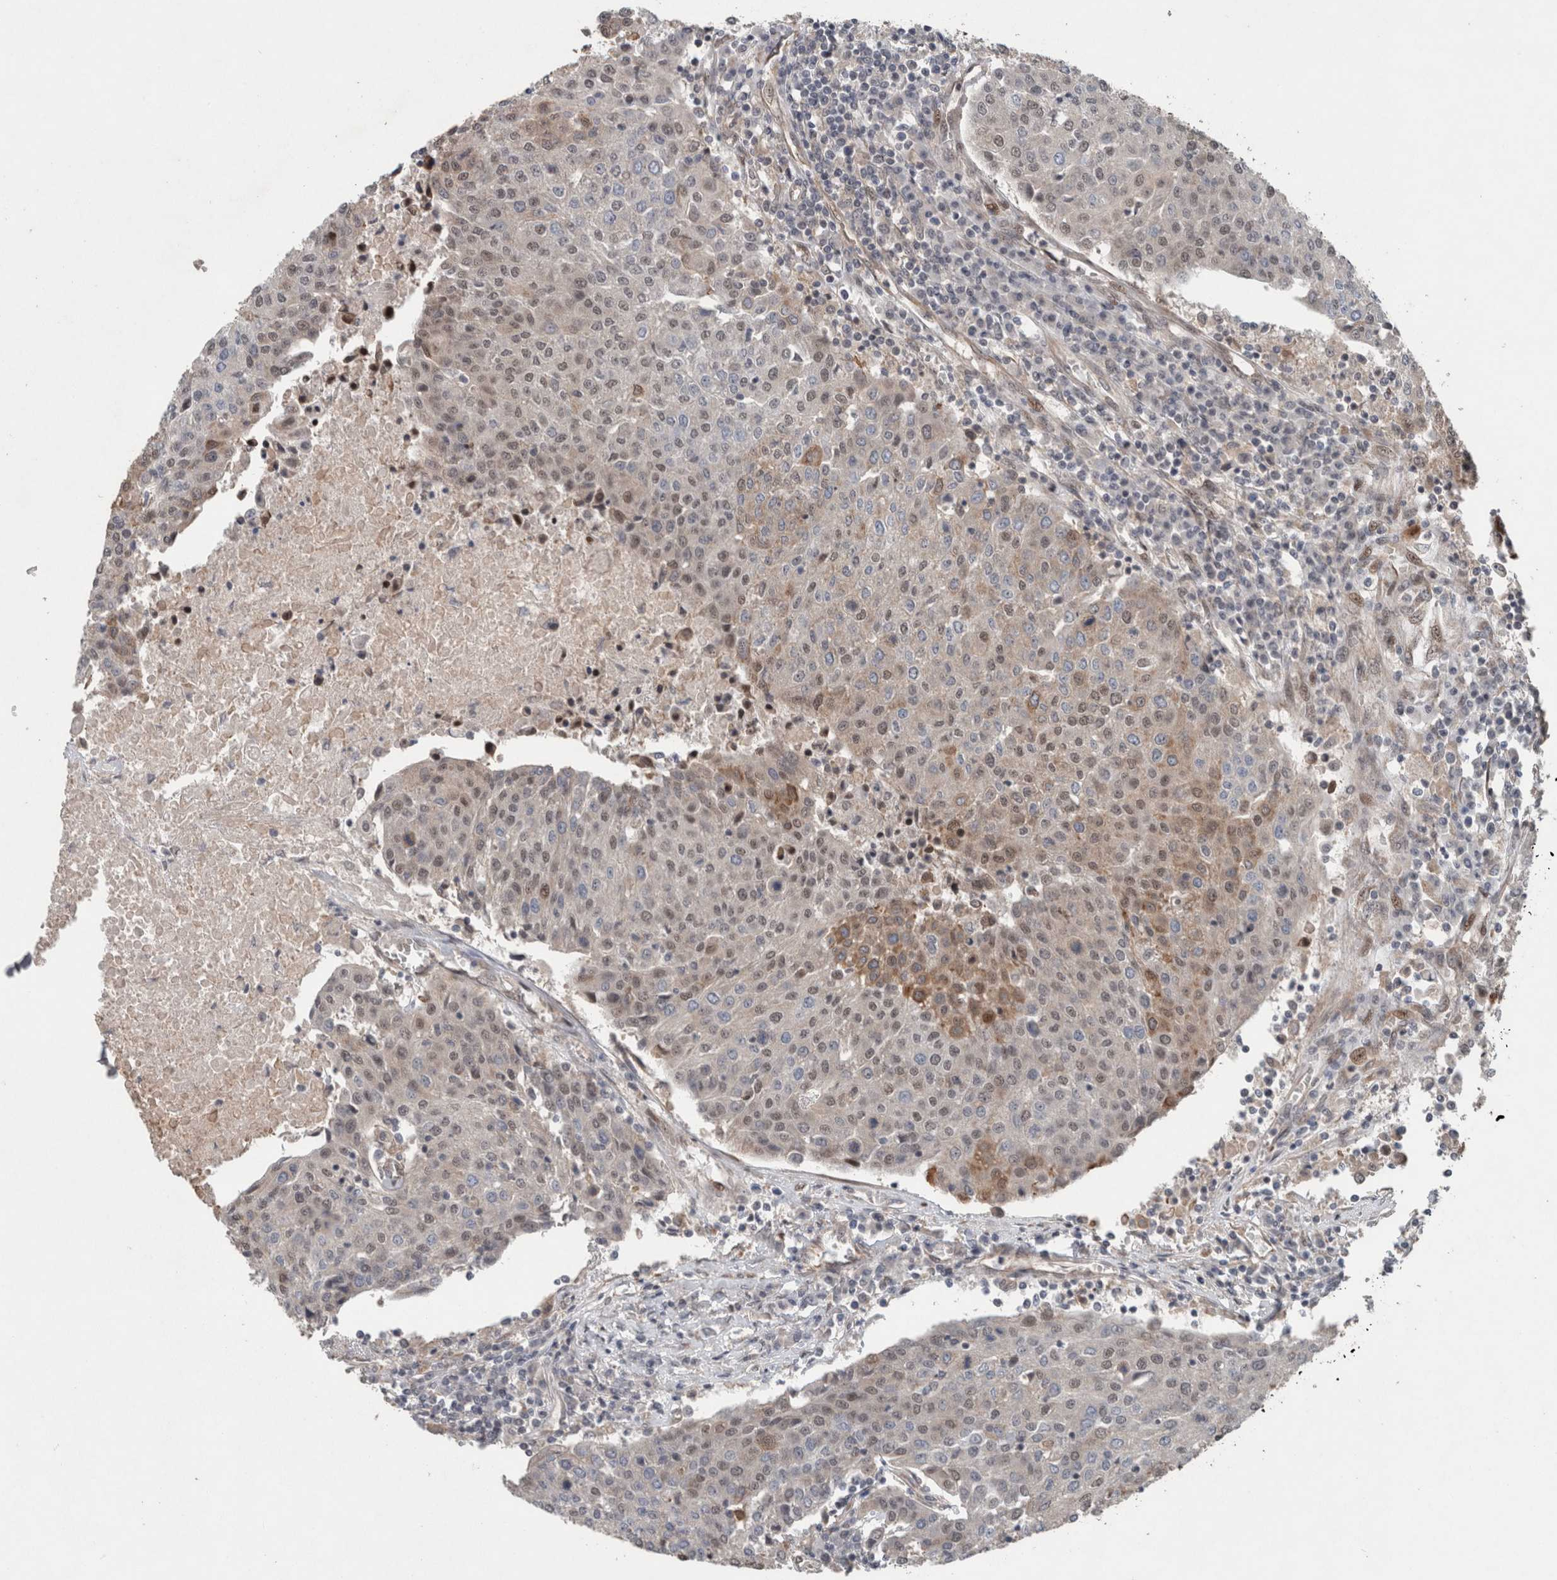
{"staining": {"intensity": "moderate", "quantity": "<25%", "location": "cytoplasmic/membranous,nuclear"}, "tissue": "urothelial cancer", "cell_type": "Tumor cells", "image_type": "cancer", "snomed": [{"axis": "morphology", "description": "Urothelial carcinoma, High grade"}, {"axis": "topography", "description": "Urinary bladder"}], "caption": "Tumor cells display low levels of moderate cytoplasmic/membranous and nuclear positivity in about <25% of cells in human urothelial cancer.", "gene": "GIMAP6", "patient": {"sex": "female", "age": 85}}